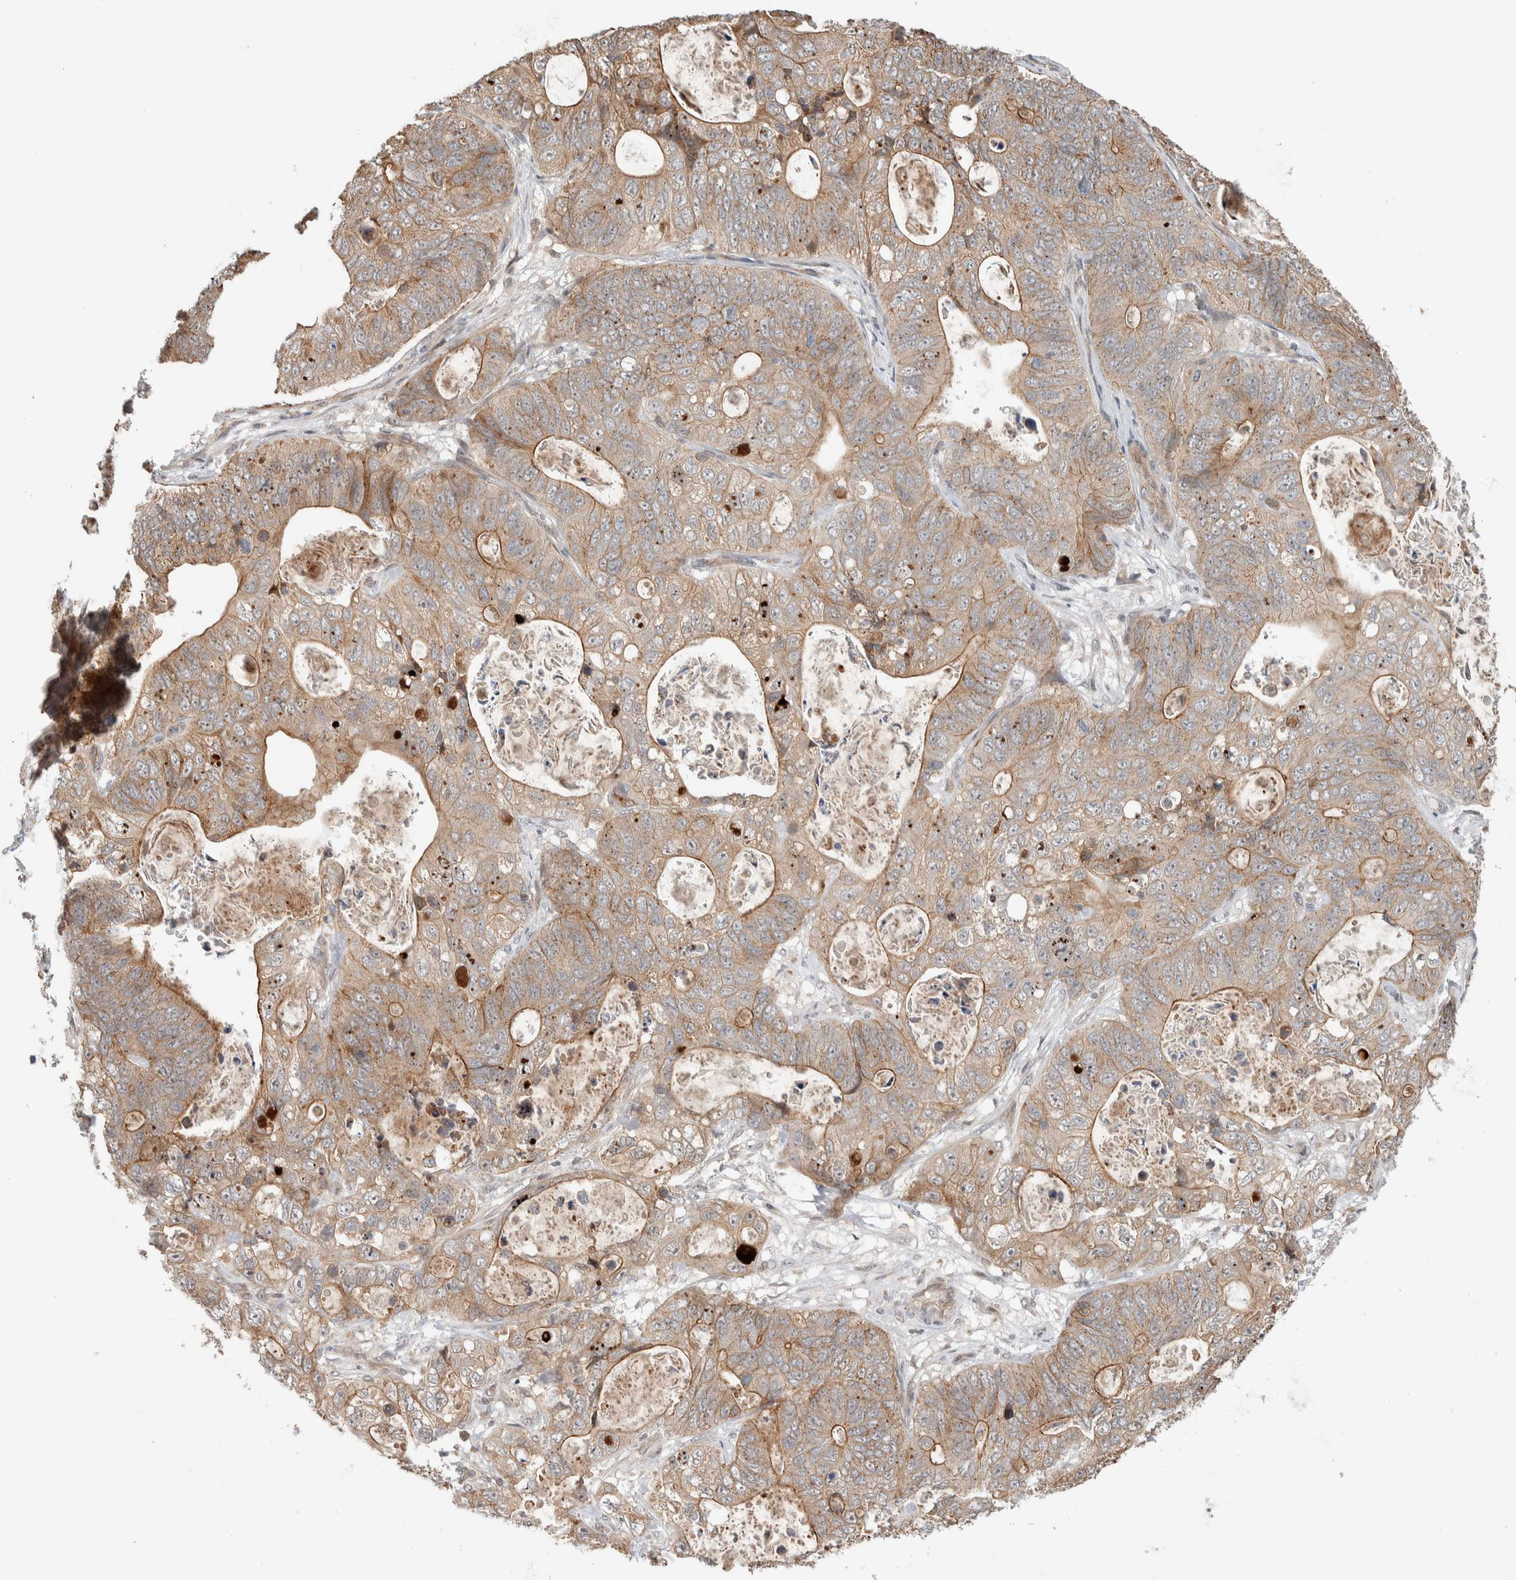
{"staining": {"intensity": "moderate", "quantity": ">75%", "location": "cytoplasmic/membranous"}, "tissue": "stomach cancer", "cell_type": "Tumor cells", "image_type": "cancer", "snomed": [{"axis": "morphology", "description": "Normal tissue, NOS"}, {"axis": "morphology", "description": "Adenocarcinoma, NOS"}, {"axis": "topography", "description": "Stomach"}], "caption": "A micrograph of human adenocarcinoma (stomach) stained for a protein reveals moderate cytoplasmic/membranous brown staining in tumor cells. The staining is performed using DAB brown chromogen to label protein expression. The nuclei are counter-stained blue using hematoxylin.", "gene": "DEPTOR", "patient": {"sex": "female", "age": 89}}